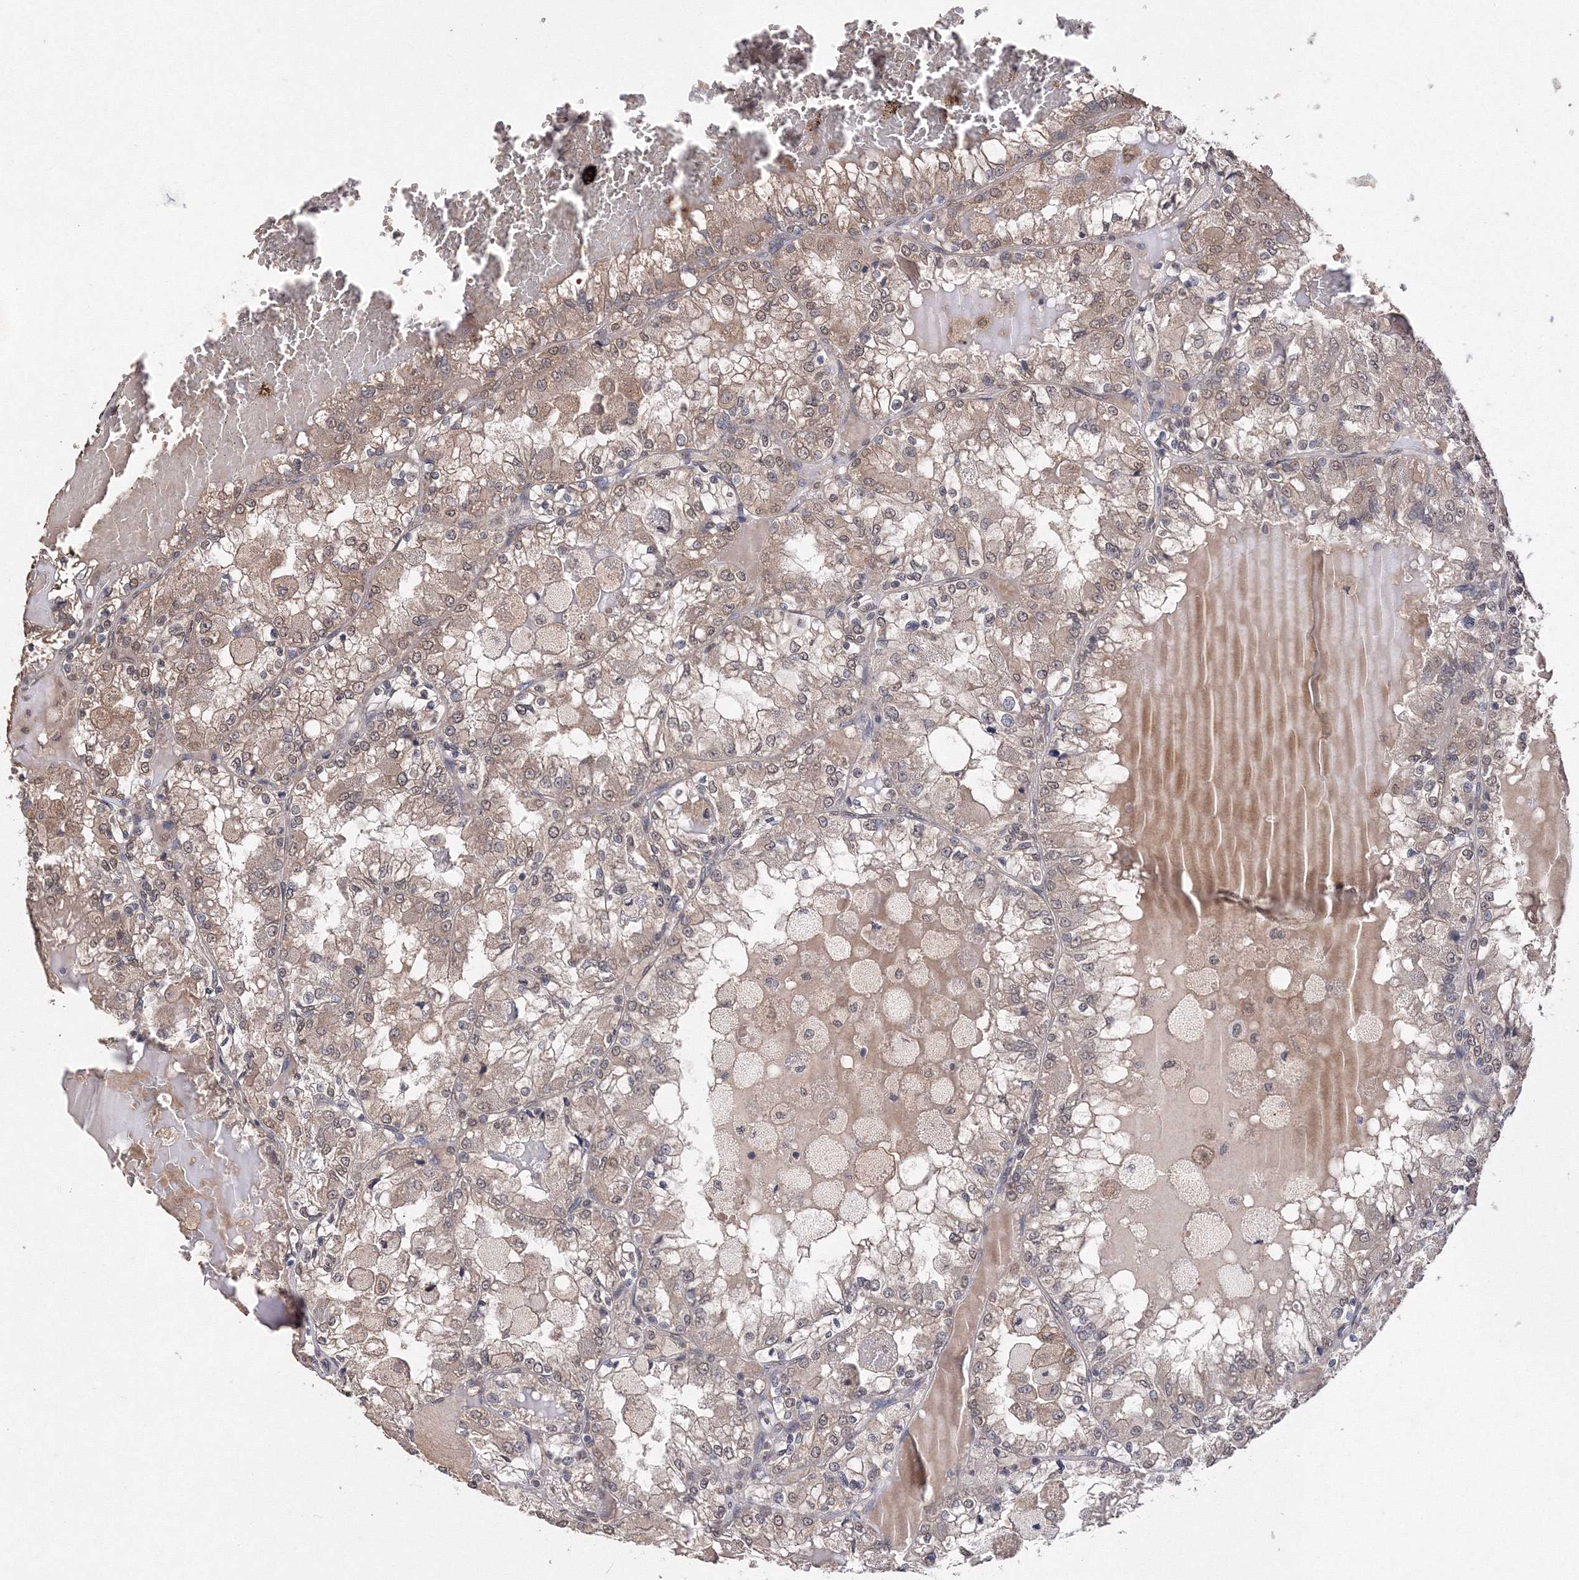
{"staining": {"intensity": "weak", "quantity": ">75%", "location": "cytoplasmic/membranous,nuclear"}, "tissue": "renal cancer", "cell_type": "Tumor cells", "image_type": "cancer", "snomed": [{"axis": "morphology", "description": "Adenocarcinoma, NOS"}, {"axis": "topography", "description": "Kidney"}], "caption": "Approximately >75% of tumor cells in renal cancer demonstrate weak cytoplasmic/membranous and nuclear protein positivity as visualized by brown immunohistochemical staining.", "gene": "GPN1", "patient": {"sex": "female", "age": 56}}